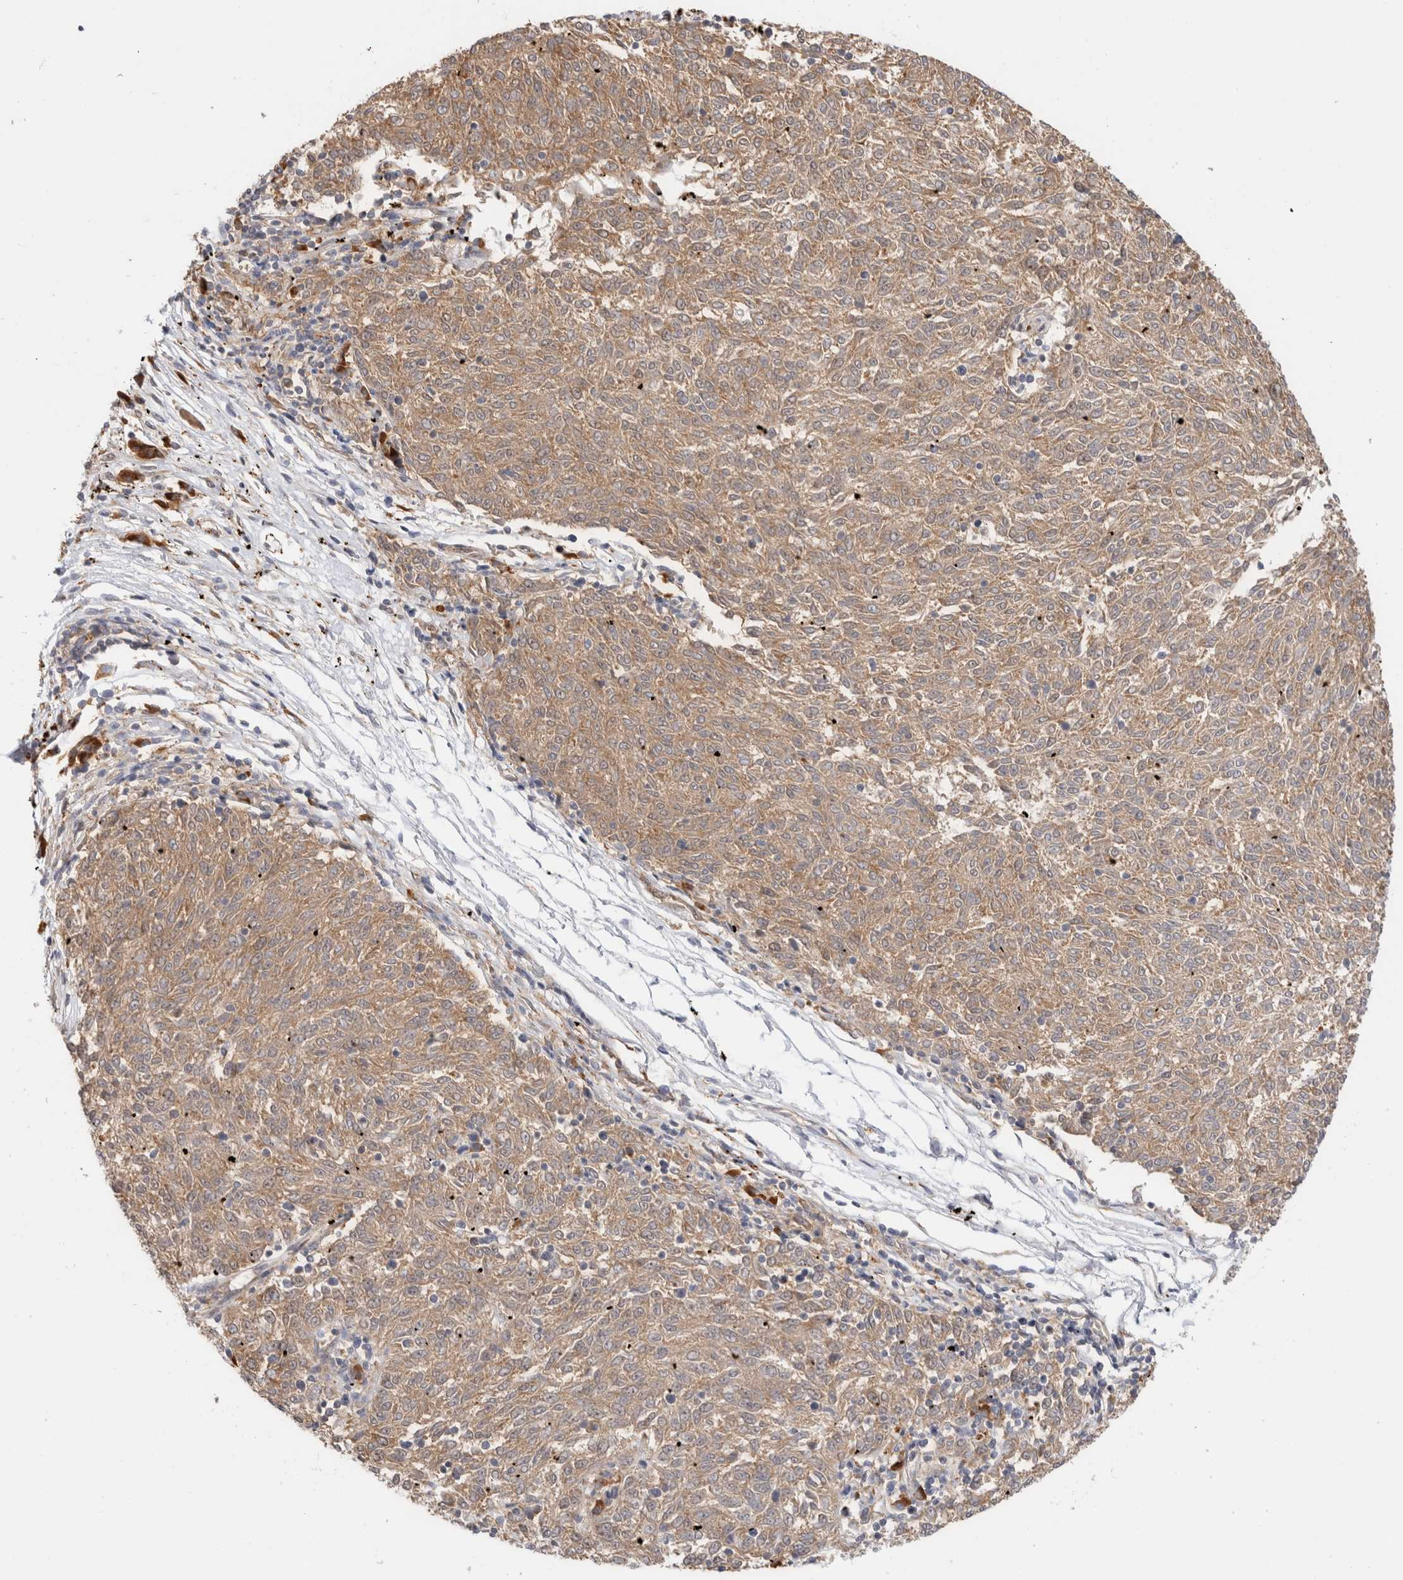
{"staining": {"intensity": "weak", "quantity": ">75%", "location": "cytoplasmic/membranous"}, "tissue": "melanoma", "cell_type": "Tumor cells", "image_type": "cancer", "snomed": [{"axis": "morphology", "description": "Malignant melanoma, NOS"}, {"axis": "topography", "description": "Skin"}], "caption": "Immunohistochemistry photomicrograph of human melanoma stained for a protein (brown), which reveals low levels of weak cytoplasmic/membranous positivity in approximately >75% of tumor cells.", "gene": "ACTL9", "patient": {"sex": "female", "age": 72}}